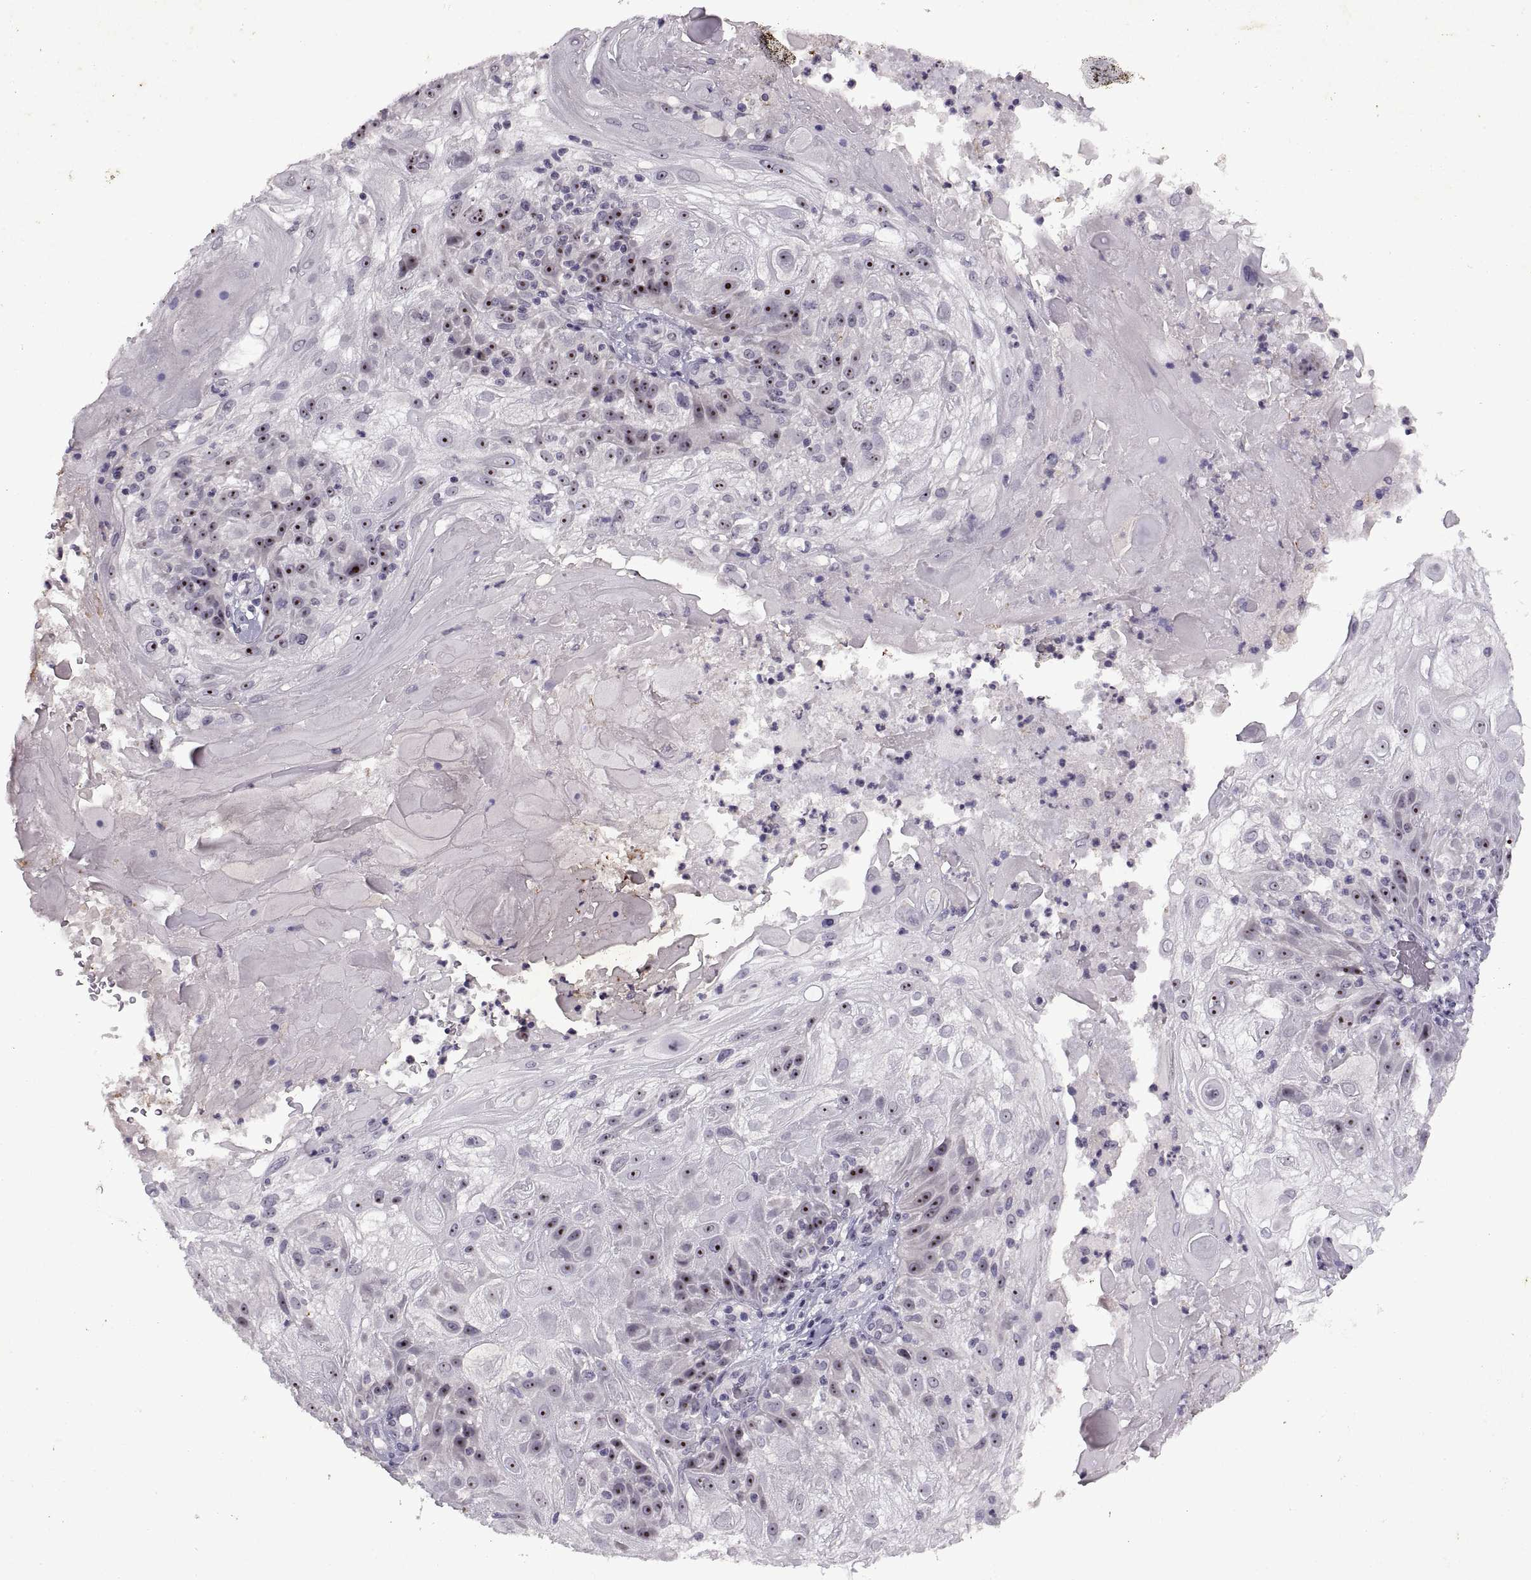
{"staining": {"intensity": "strong", "quantity": ">75%", "location": "nuclear"}, "tissue": "skin cancer", "cell_type": "Tumor cells", "image_type": "cancer", "snomed": [{"axis": "morphology", "description": "Normal tissue, NOS"}, {"axis": "morphology", "description": "Squamous cell carcinoma, NOS"}, {"axis": "topography", "description": "Skin"}], "caption": "Immunohistochemistry (DAB) staining of squamous cell carcinoma (skin) shows strong nuclear protein positivity in about >75% of tumor cells.", "gene": "SINHCAF", "patient": {"sex": "female", "age": 83}}